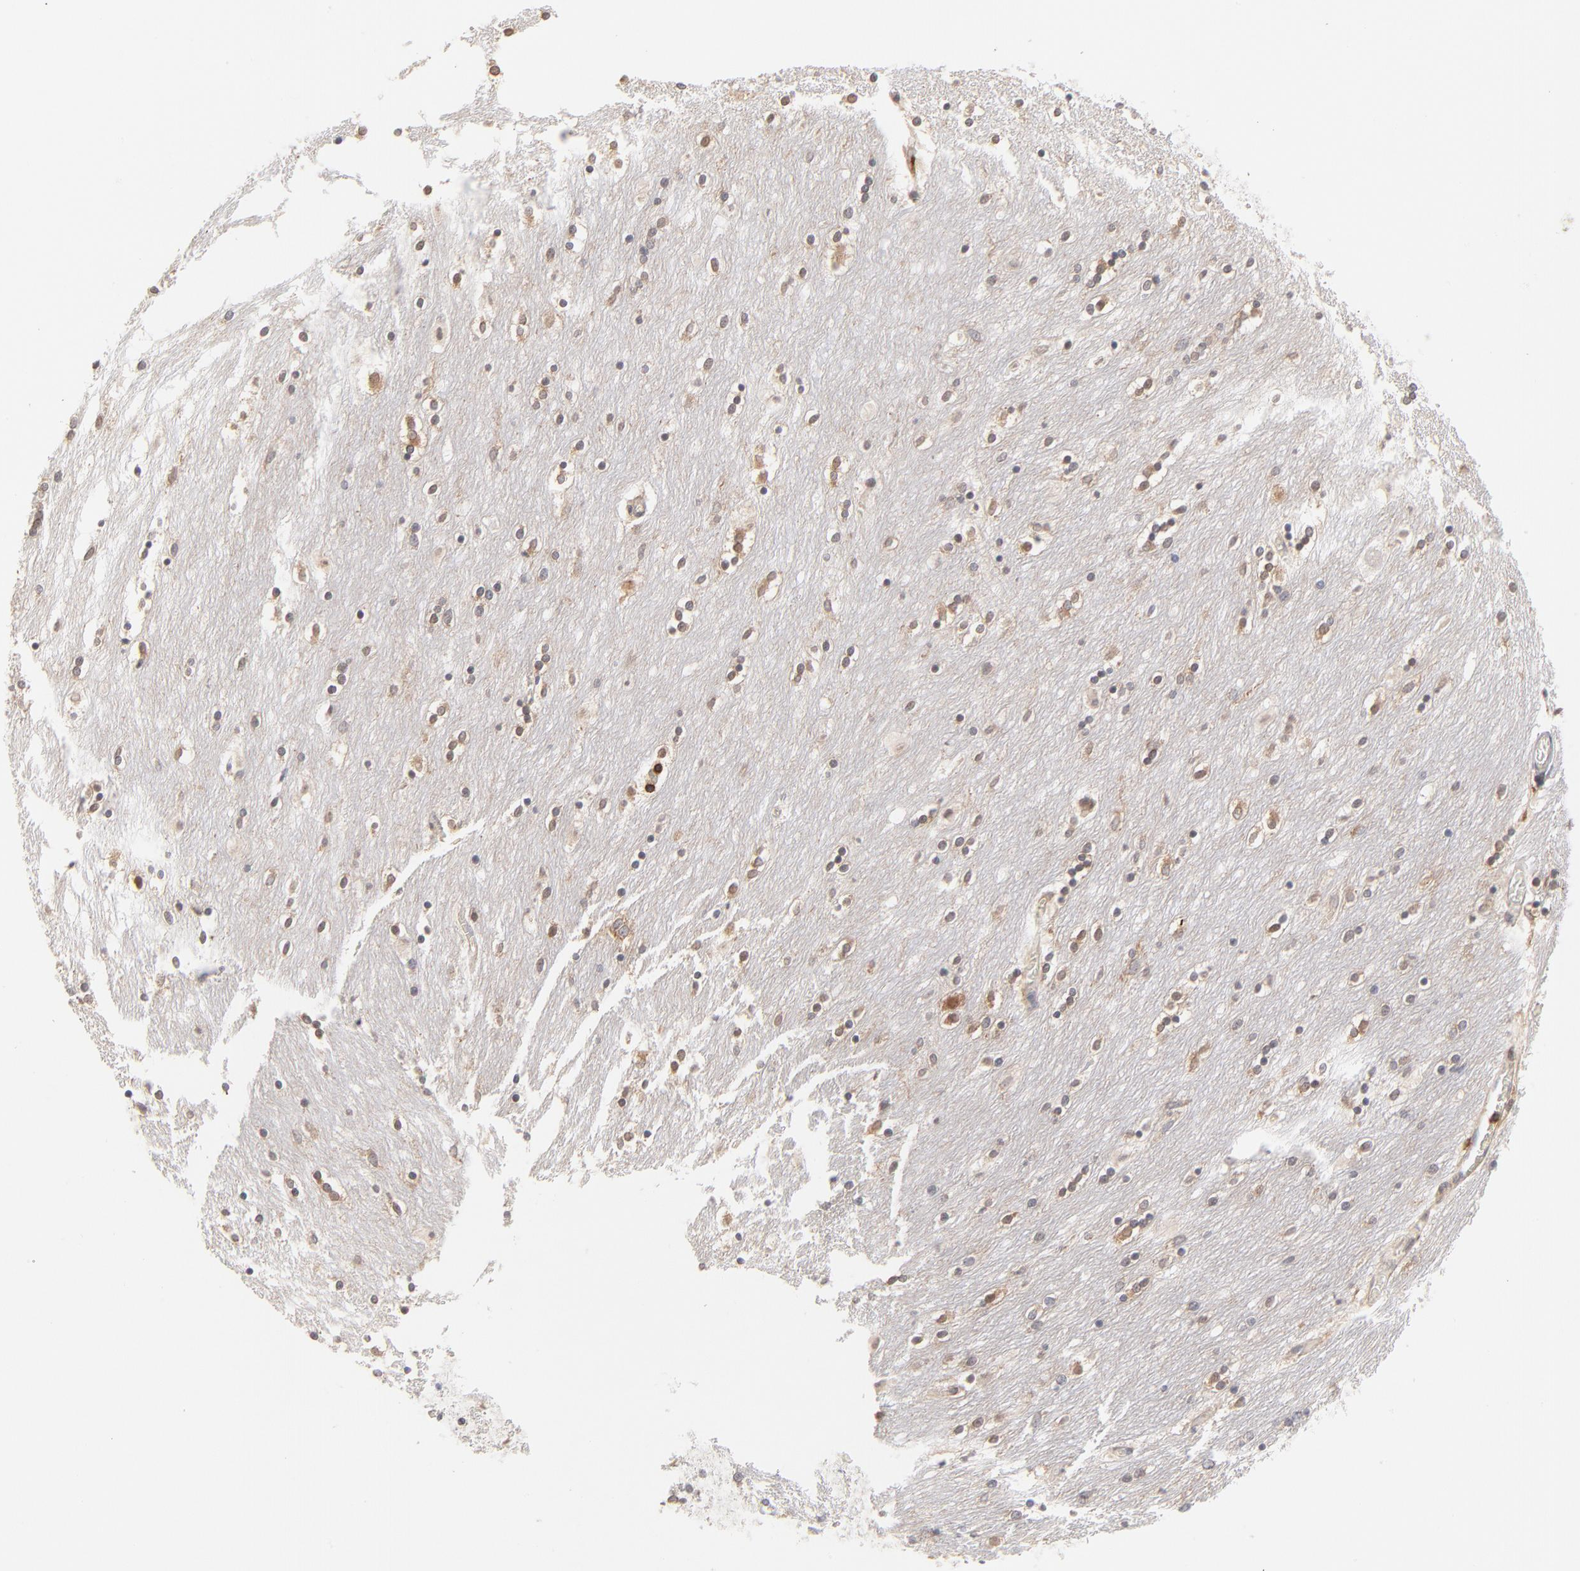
{"staining": {"intensity": "weak", "quantity": "<25%", "location": "cytoplasmic/membranous"}, "tissue": "caudate", "cell_type": "Glial cells", "image_type": "normal", "snomed": [{"axis": "morphology", "description": "Normal tissue, NOS"}, {"axis": "topography", "description": "Lateral ventricle wall"}], "caption": "This is a histopathology image of IHC staining of unremarkable caudate, which shows no staining in glial cells.", "gene": "WIPF1", "patient": {"sex": "female", "age": 54}}